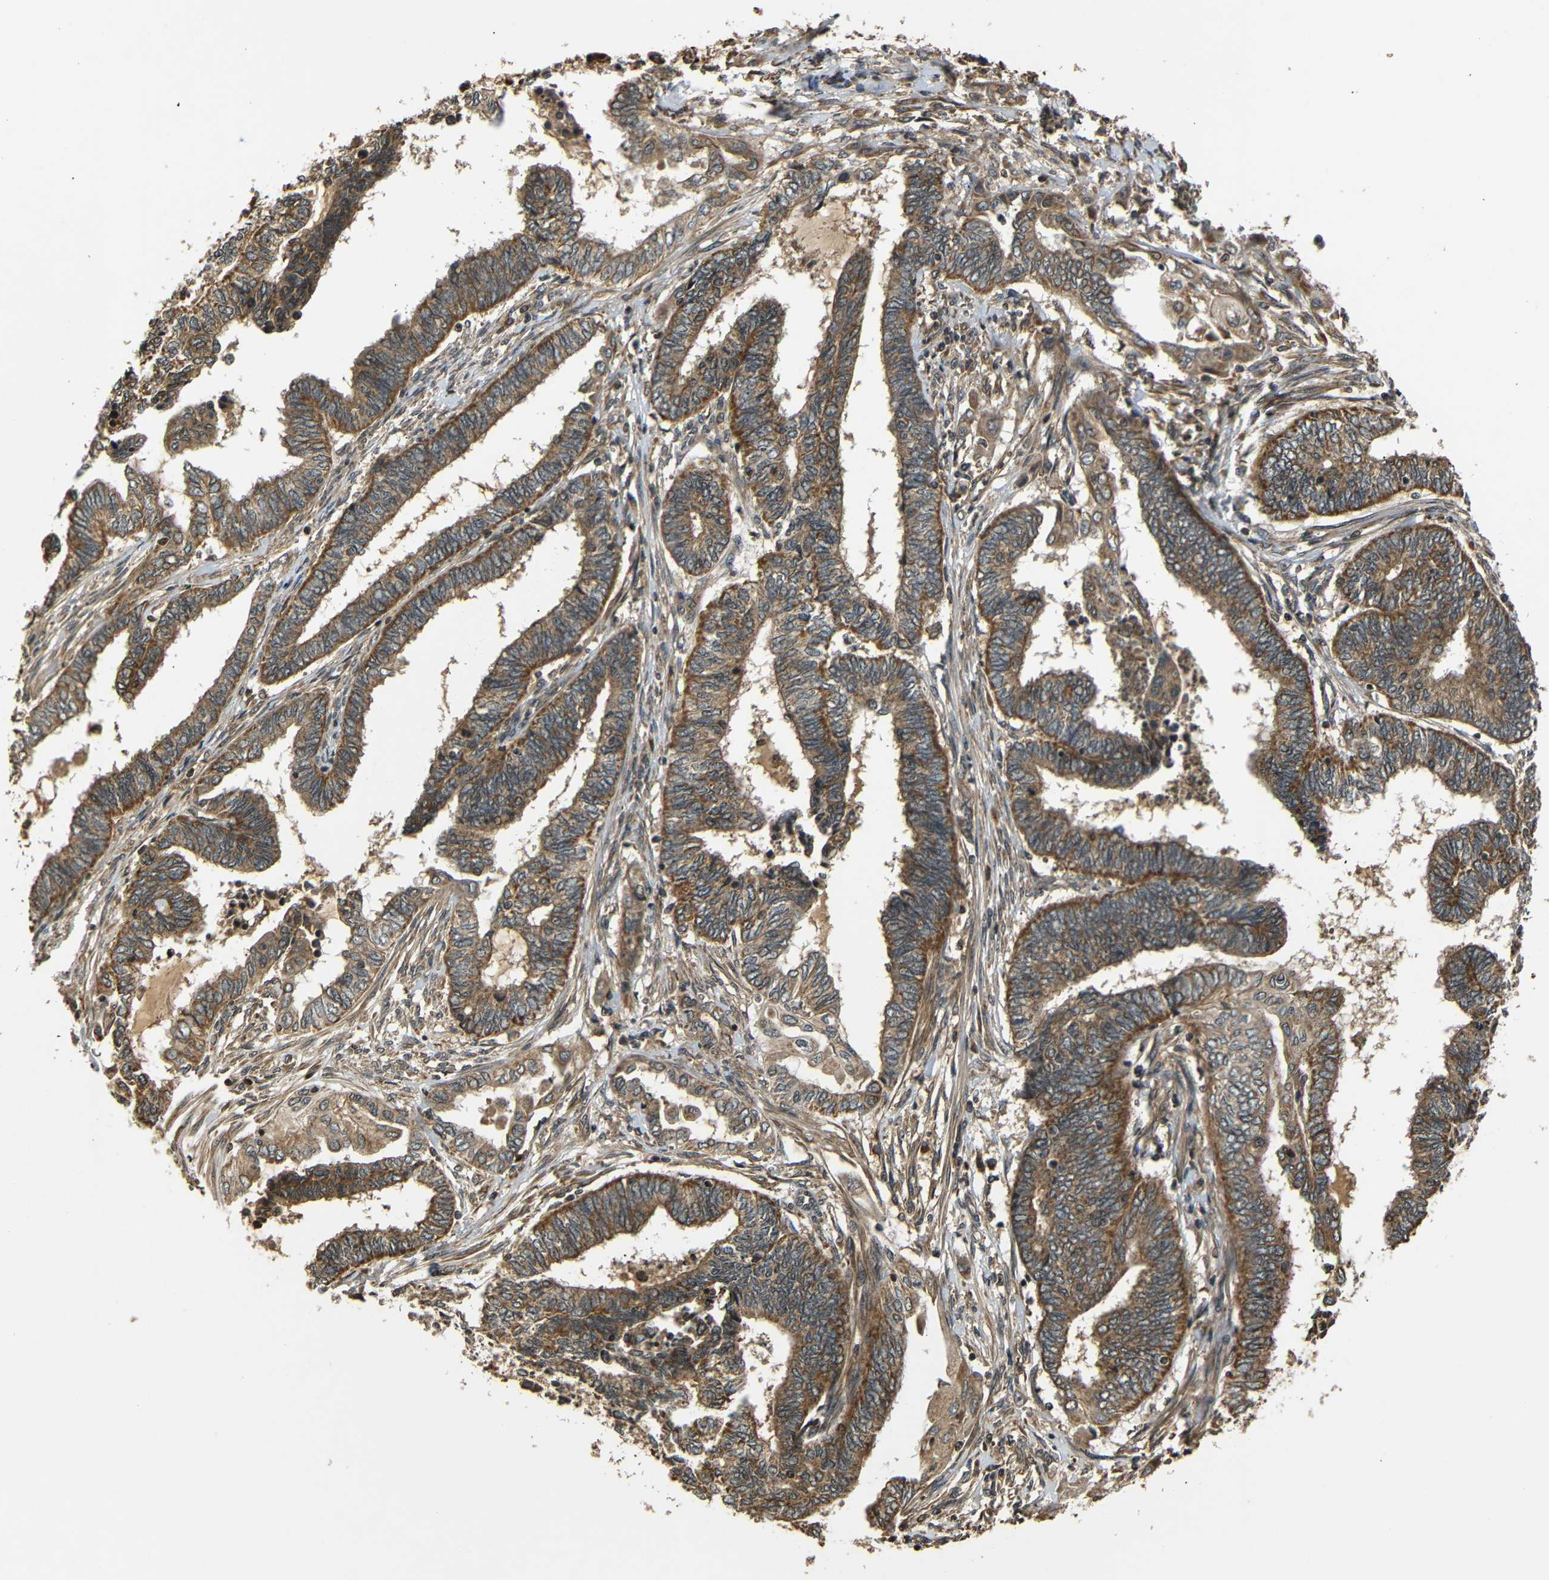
{"staining": {"intensity": "moderate", "quantity": ">75%", "location": "cytoplasmic/membranous"}, "tissue": "endometrial cancer", "cell_type": "Tumor cells", "image_type": "cancer", "snomed": [{"axis": "morphology", "description": "Adenocarcinoma, NOS"}, {"axis": "topography", "description": "Uterus"}, {"axis": "topography", "description": "Endometrium"}], "caption": "Protein staining exhibits moderate cytoplasmic/membranous staining in about >75% of tumor cells in endometrial cancer. Nuclei are stained in blue.", "gene": "TANK", "patient": {"sex": "female", "age": 70}}